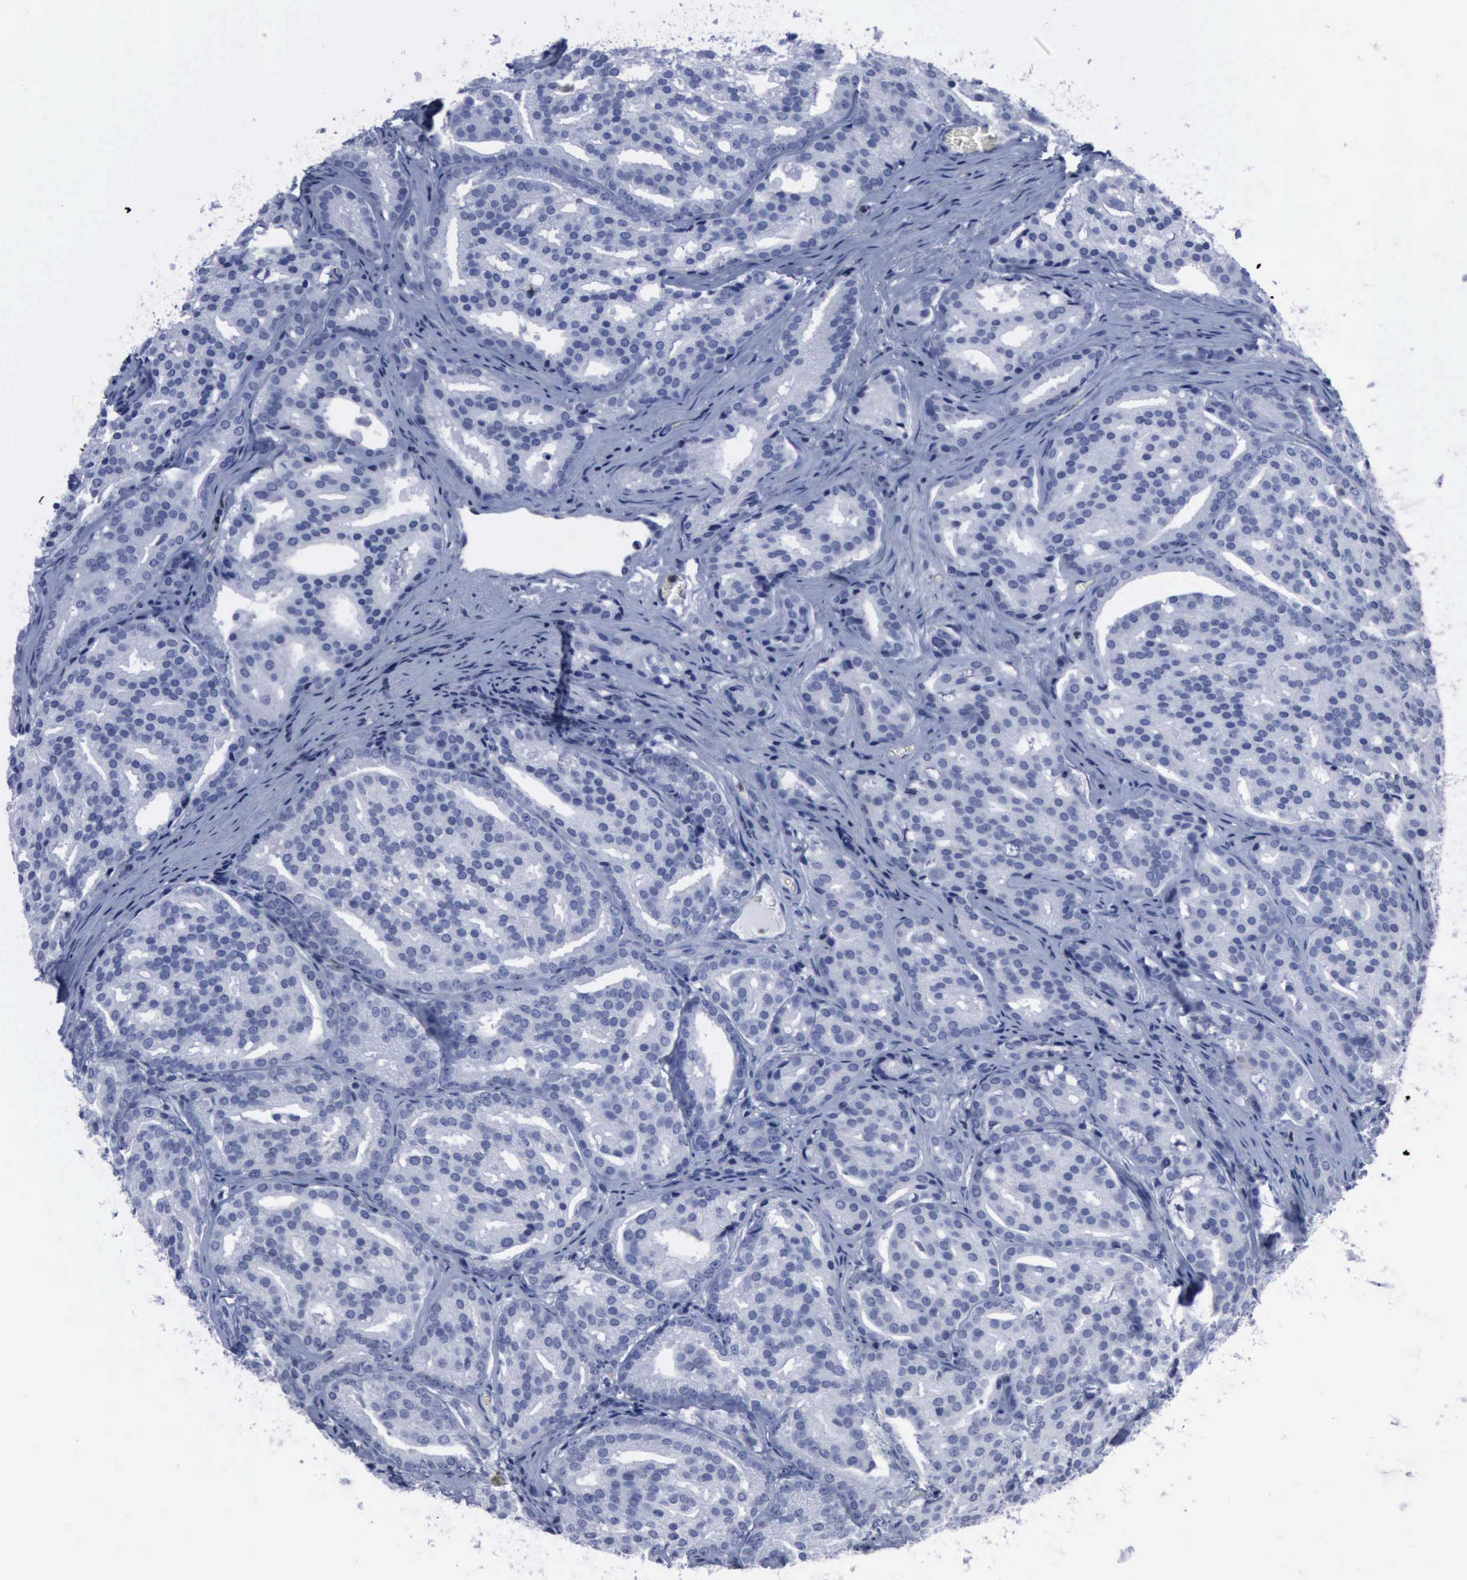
{"staining": {"intensity": "negative", "quantity": "none", "location": "none"}, "tissue": "prostate cancer", "cell_type": "Tumor cells", "image_type": "cancer", "snomed": [{"axis": "morphology", "description": "Adenocarcinoma, High grade"}, {"axis": "topography", "description": "Prostate"}], "caption": "Immunohistochemistry micrograph of human prostate cancer (adenocarcinoma (high-grade)) stained for a protein (brown), which shows no staining in tumor cells.", "gene": "CSTA", "patient": {"sex": "male", "age": 64}}